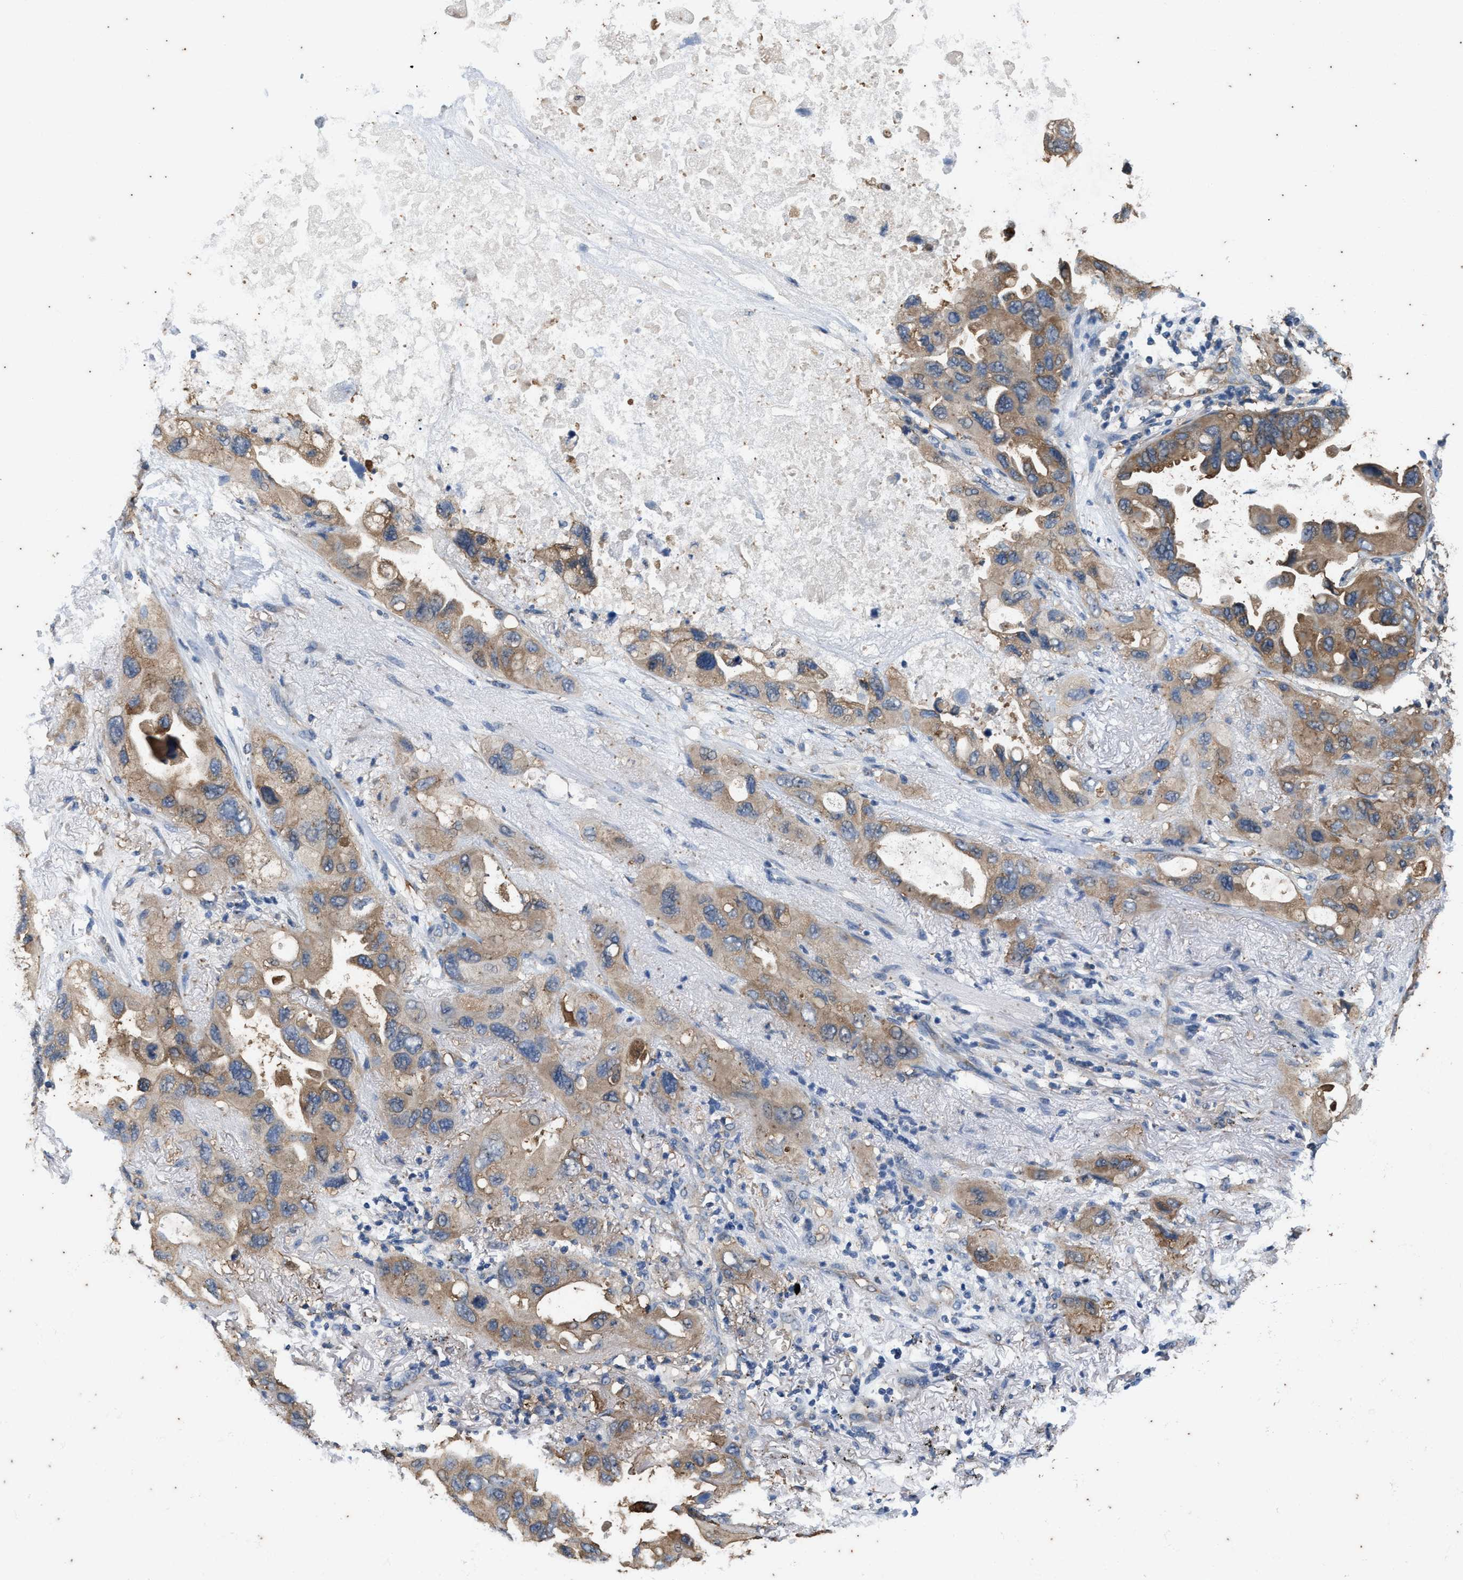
{"staining": {"intensity": "moderate", "quantity": ">75%", "location": "cytoplasmic/membranous"}, "tissue": "lung cancer", "cell_type": "Tumor cells", "image_type": "cancer", "snomed": [{"axis": "morphology", "description": "Squamous cell carcinoma, NOS"}, {"axis": "topography", "description": "Lung"}], "caption": "Lung squamous cell carcinoma stained with IHC demonstrates moderate cytoplasmic/membranous positivity in about >75% of tumor cells.", "gene": "COX19", "patient": {"sex": "female", "age": 73}}